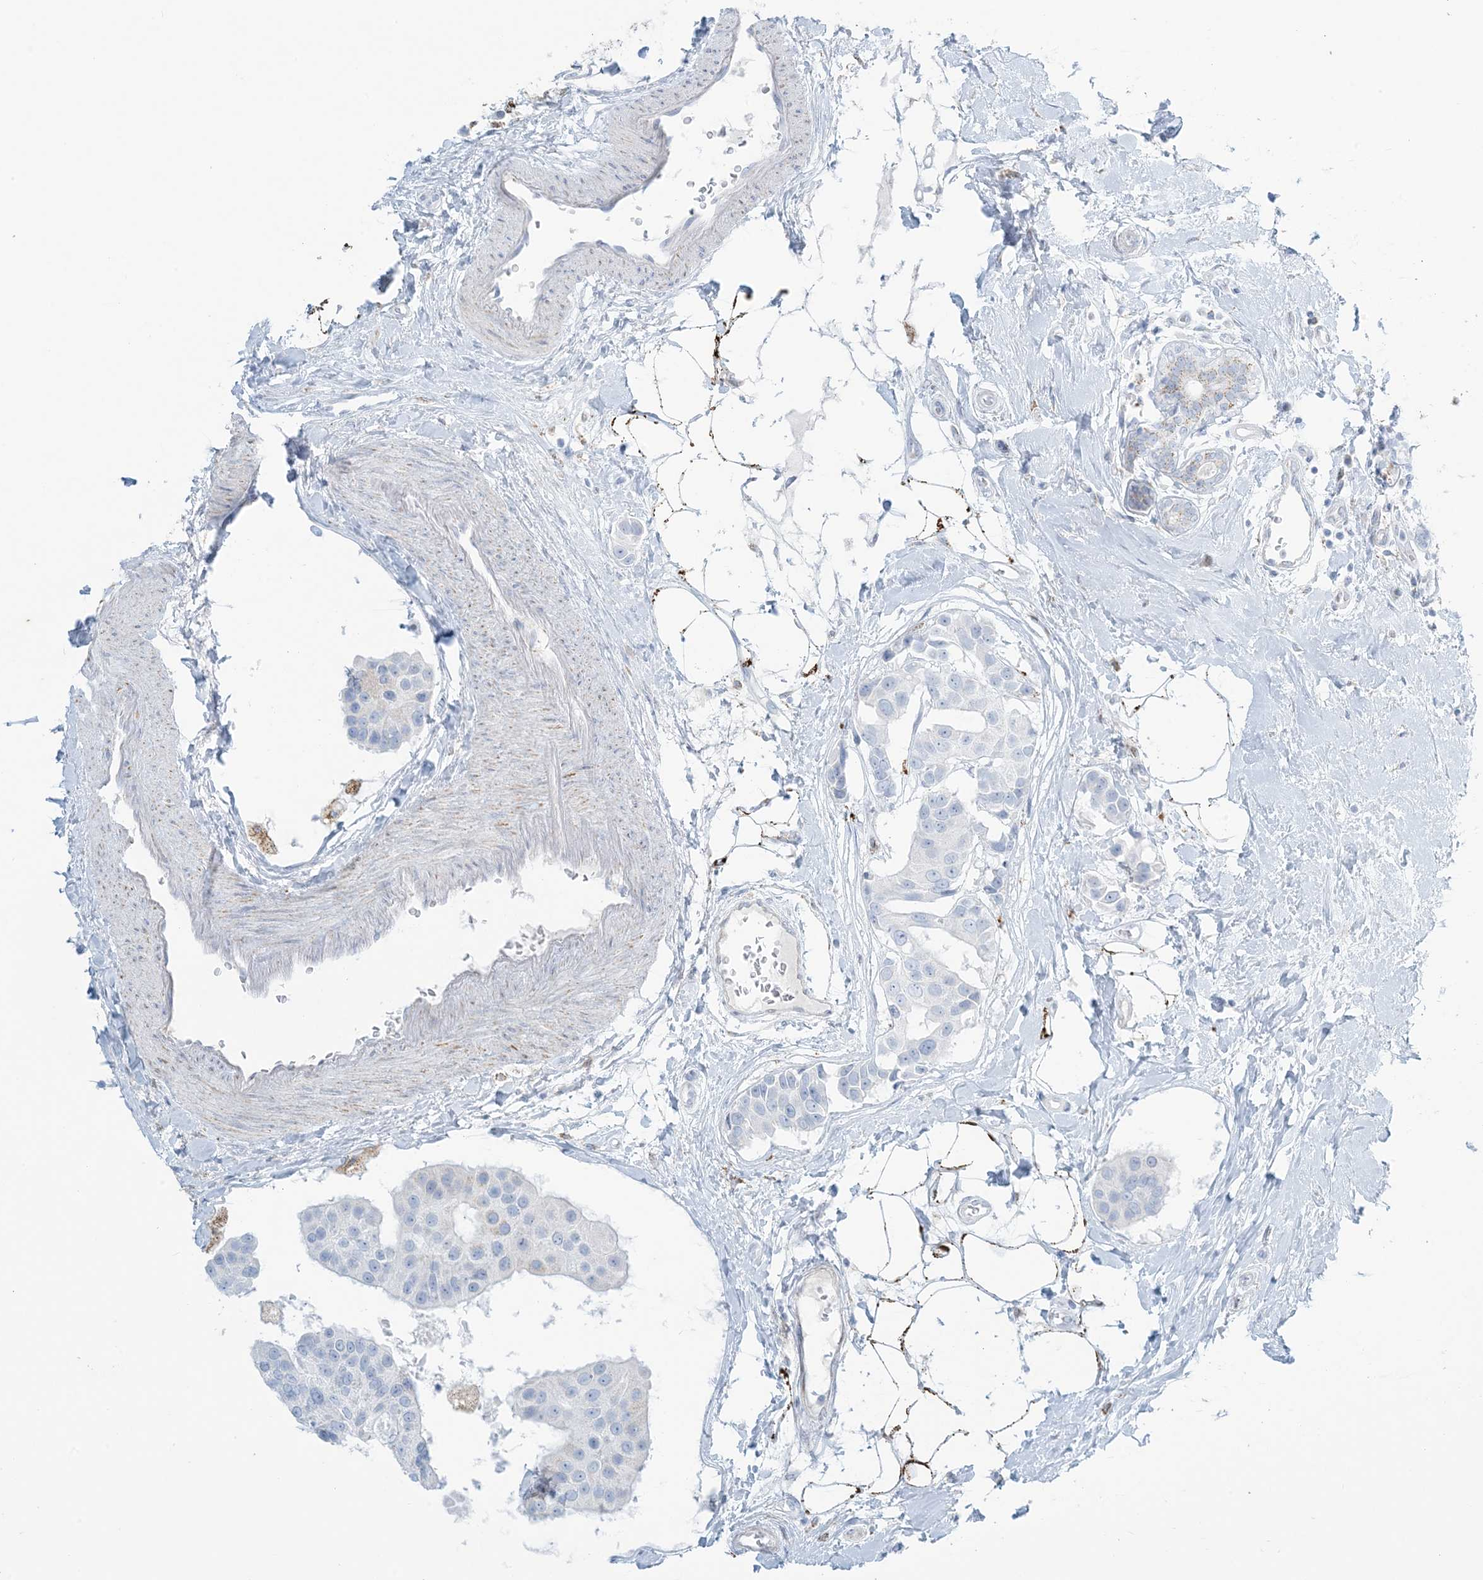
{"staining": {"intensity": "negative", "quantity": "none", "location": "none"}, "tissue": "breast cancer", "cell_type": "Tumor cells", "image_type": "cancer", "snomed": [{"axis": "morphology", "description": "Normal tissue, NOS"}, {"axis": "morphology", "description": "Duct carcinoma"}, {"axis": "topography", "description": "Breast"}], "caption": "A histopathology image of invasive ductal carcinoma (breast) stained for a protein demonstrates no brown staining in tumor cells.", "gene": "ZDHHC4", "patient": {"sex": "female", "age": 39}}